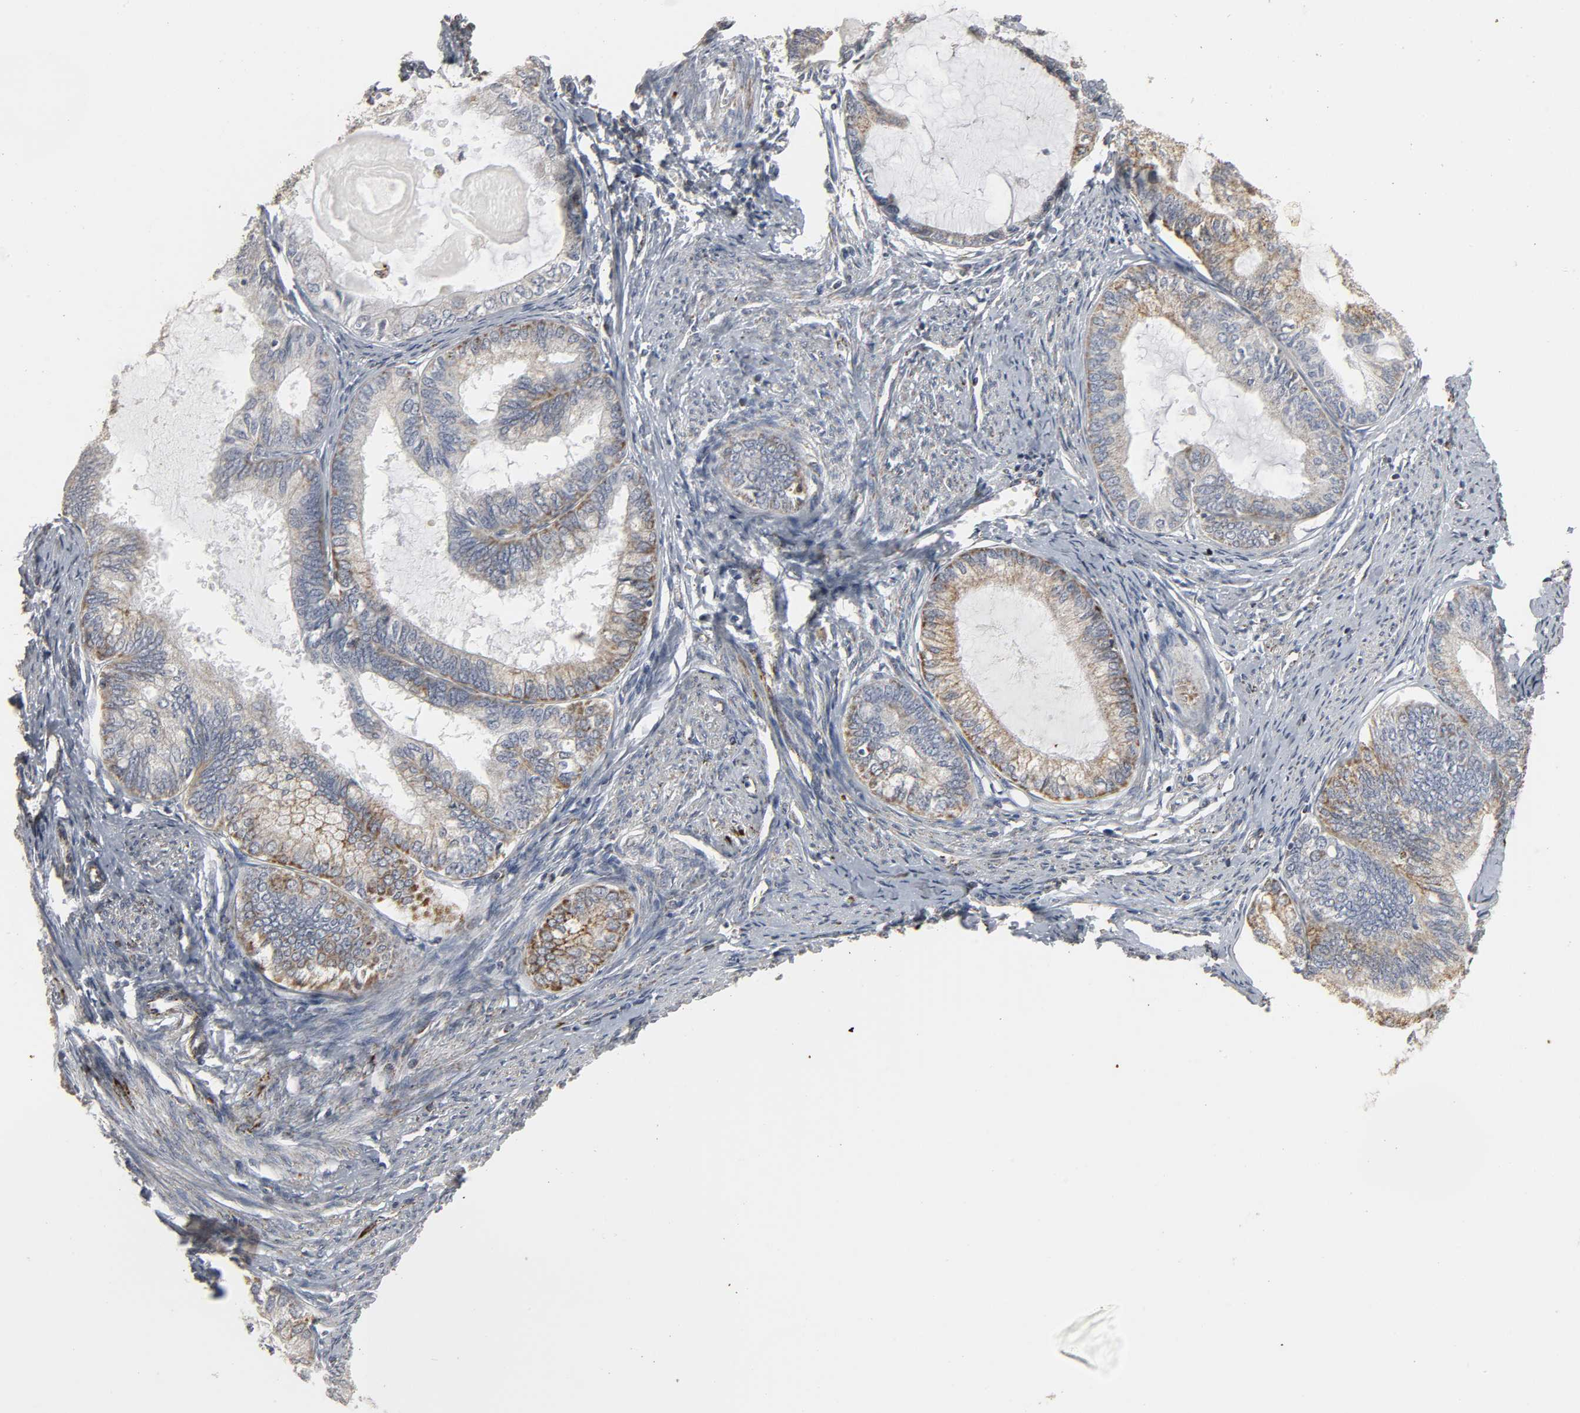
{"staining": {"intensity": "weak", "quantity": "<25%", "location": "cytoplasmic/membranous"}, "tissue": "endometrial cancer", "cell_type": "Tumor cells", "image_type": "cancer", "snomed": [{"axis": "morphology", "description": "Adenocarcinoma, NOS"}, {"axis": "topography", "description": "Endometrium"}], "caption": "Tumor cells show no significant protein staining in endometrial adenocarcinoma. The staining is performed using DAB (3,3'-diaminobenzidine) brown chromogen with nuclei counter-stained in using hematoxylin.", "gene": "ACAT1", "patient": {"sex": "female", "age": 86}}